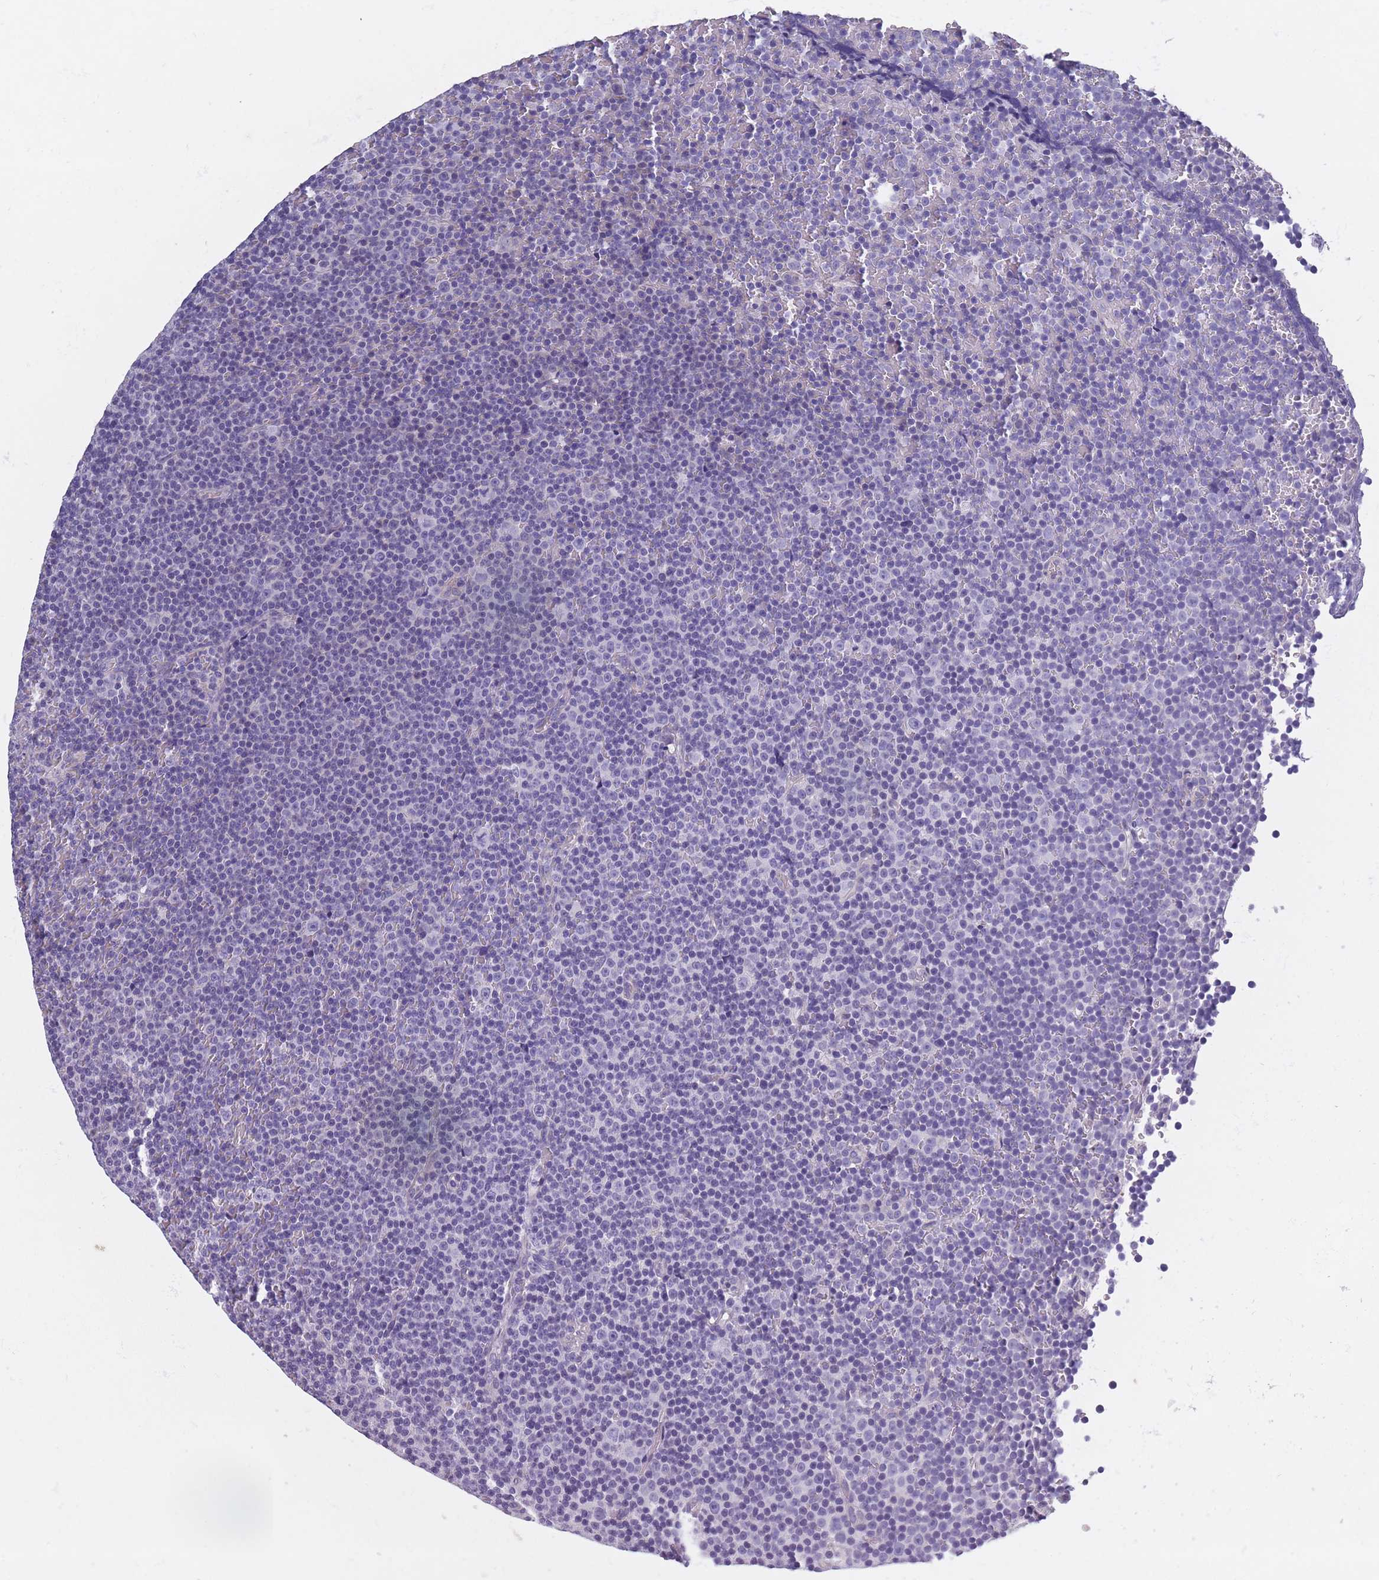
{"staining": {"intensity": "negative", "quantity": "none", "location": "none"}, "tissue": "lymphoma", "cell_type": "Tumor cells", "image_type": "cancer", "snomed": [{"axis": "morphology", "description": "Malignant lymphoma, non-Hodgkin's type, Low grade"}, {"axis": "topography", "description": "Lymph node"}], "caption": "Protein analysis of lymphoma reveals no significant positivity in tumor cells.", "gene": "OR4C5", "patient": {"sex": "female", "age": 67}}